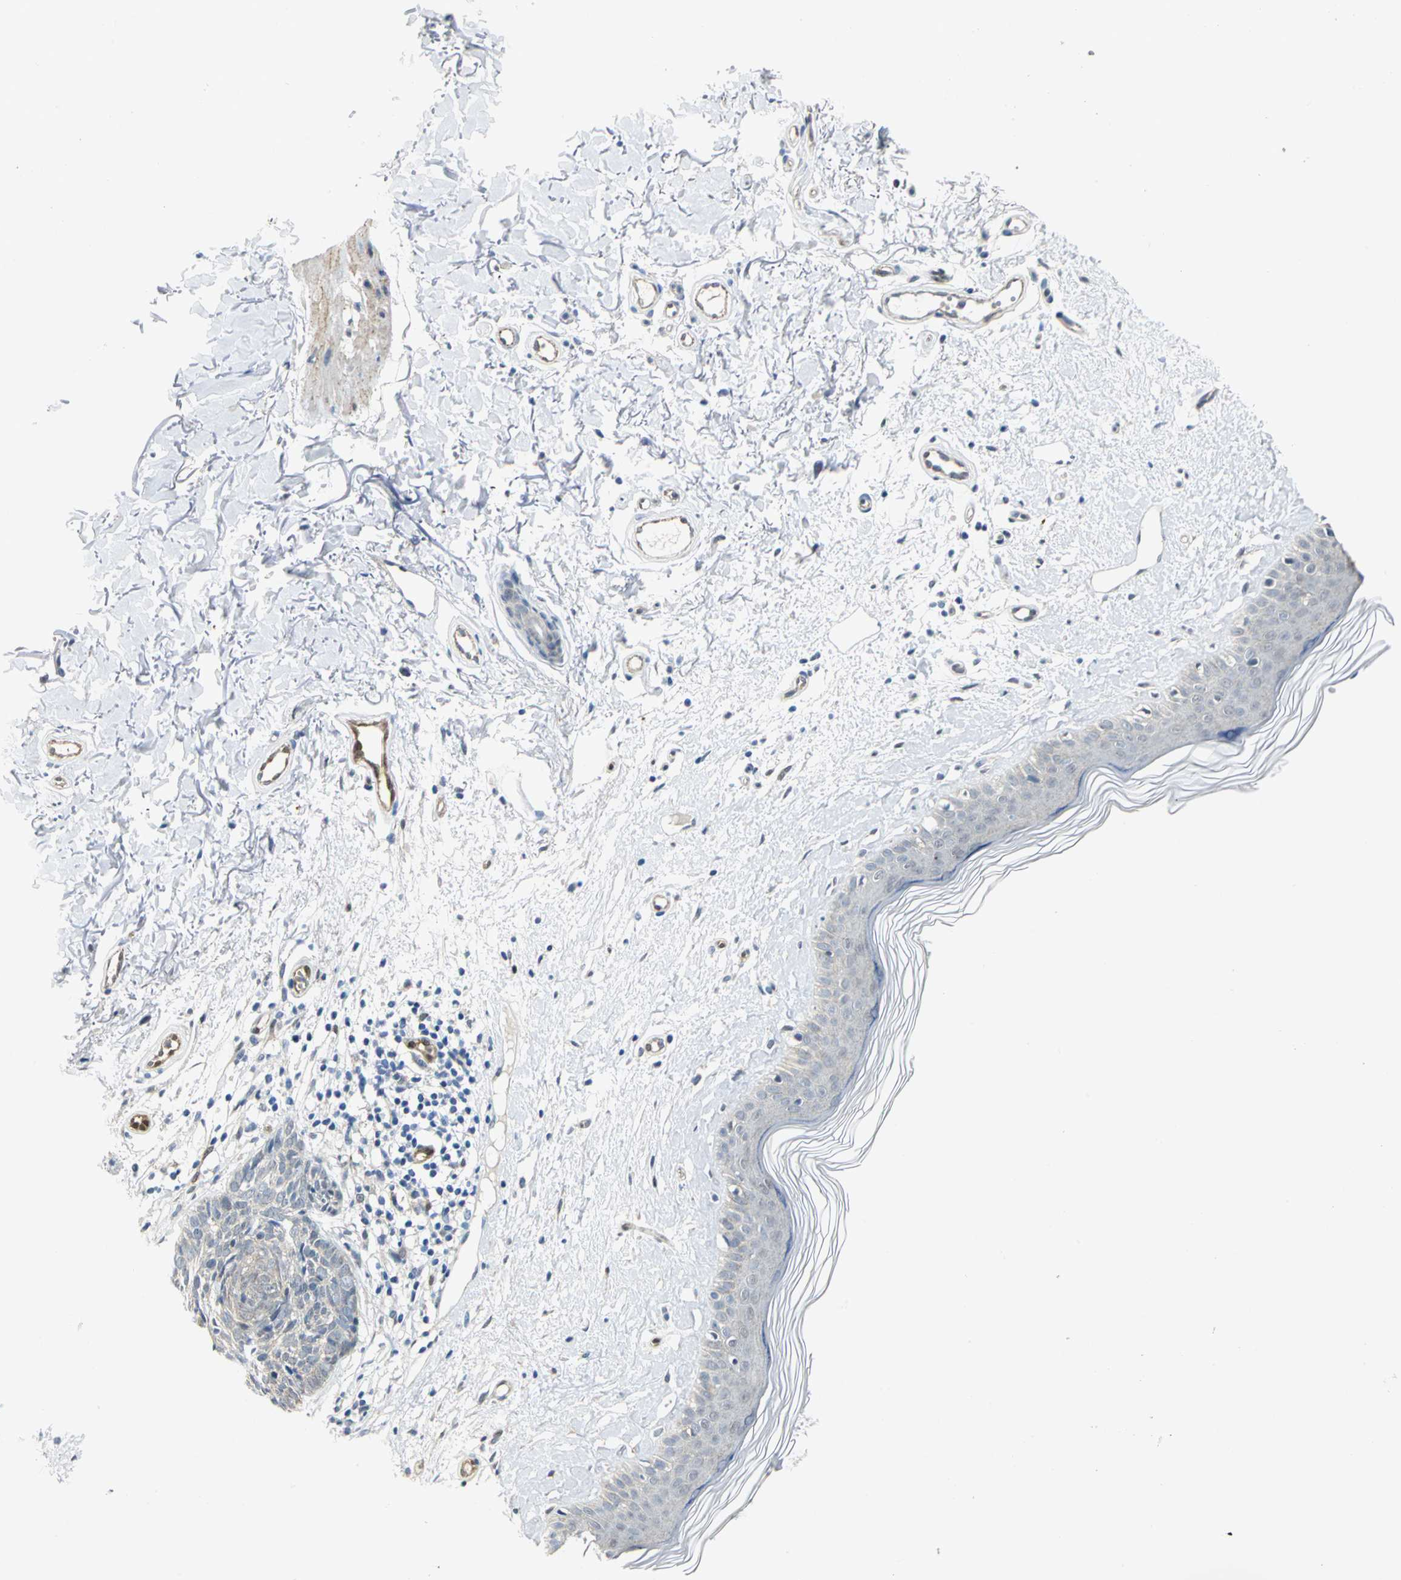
{"staining": {"intensity": "weak", "quantity": "<25%", "location": "cytoplasmic/membranous"}, "tissue": "skin cancer", "cell_type": "Tumor cells", "image_type": "cancer", "snomed": [{"axis": "morphology", "description": "Normal tissue, NOS"}, {"axis": "morphology", "description": "Basal cell carcinoma"}, {"axis": "topography", "description": "Skin"}], "caption": "There is no significant staining in tumor cells of skin cancer.", "gene": "PGM3", "patient": {"sex": "female", "age": 61}}